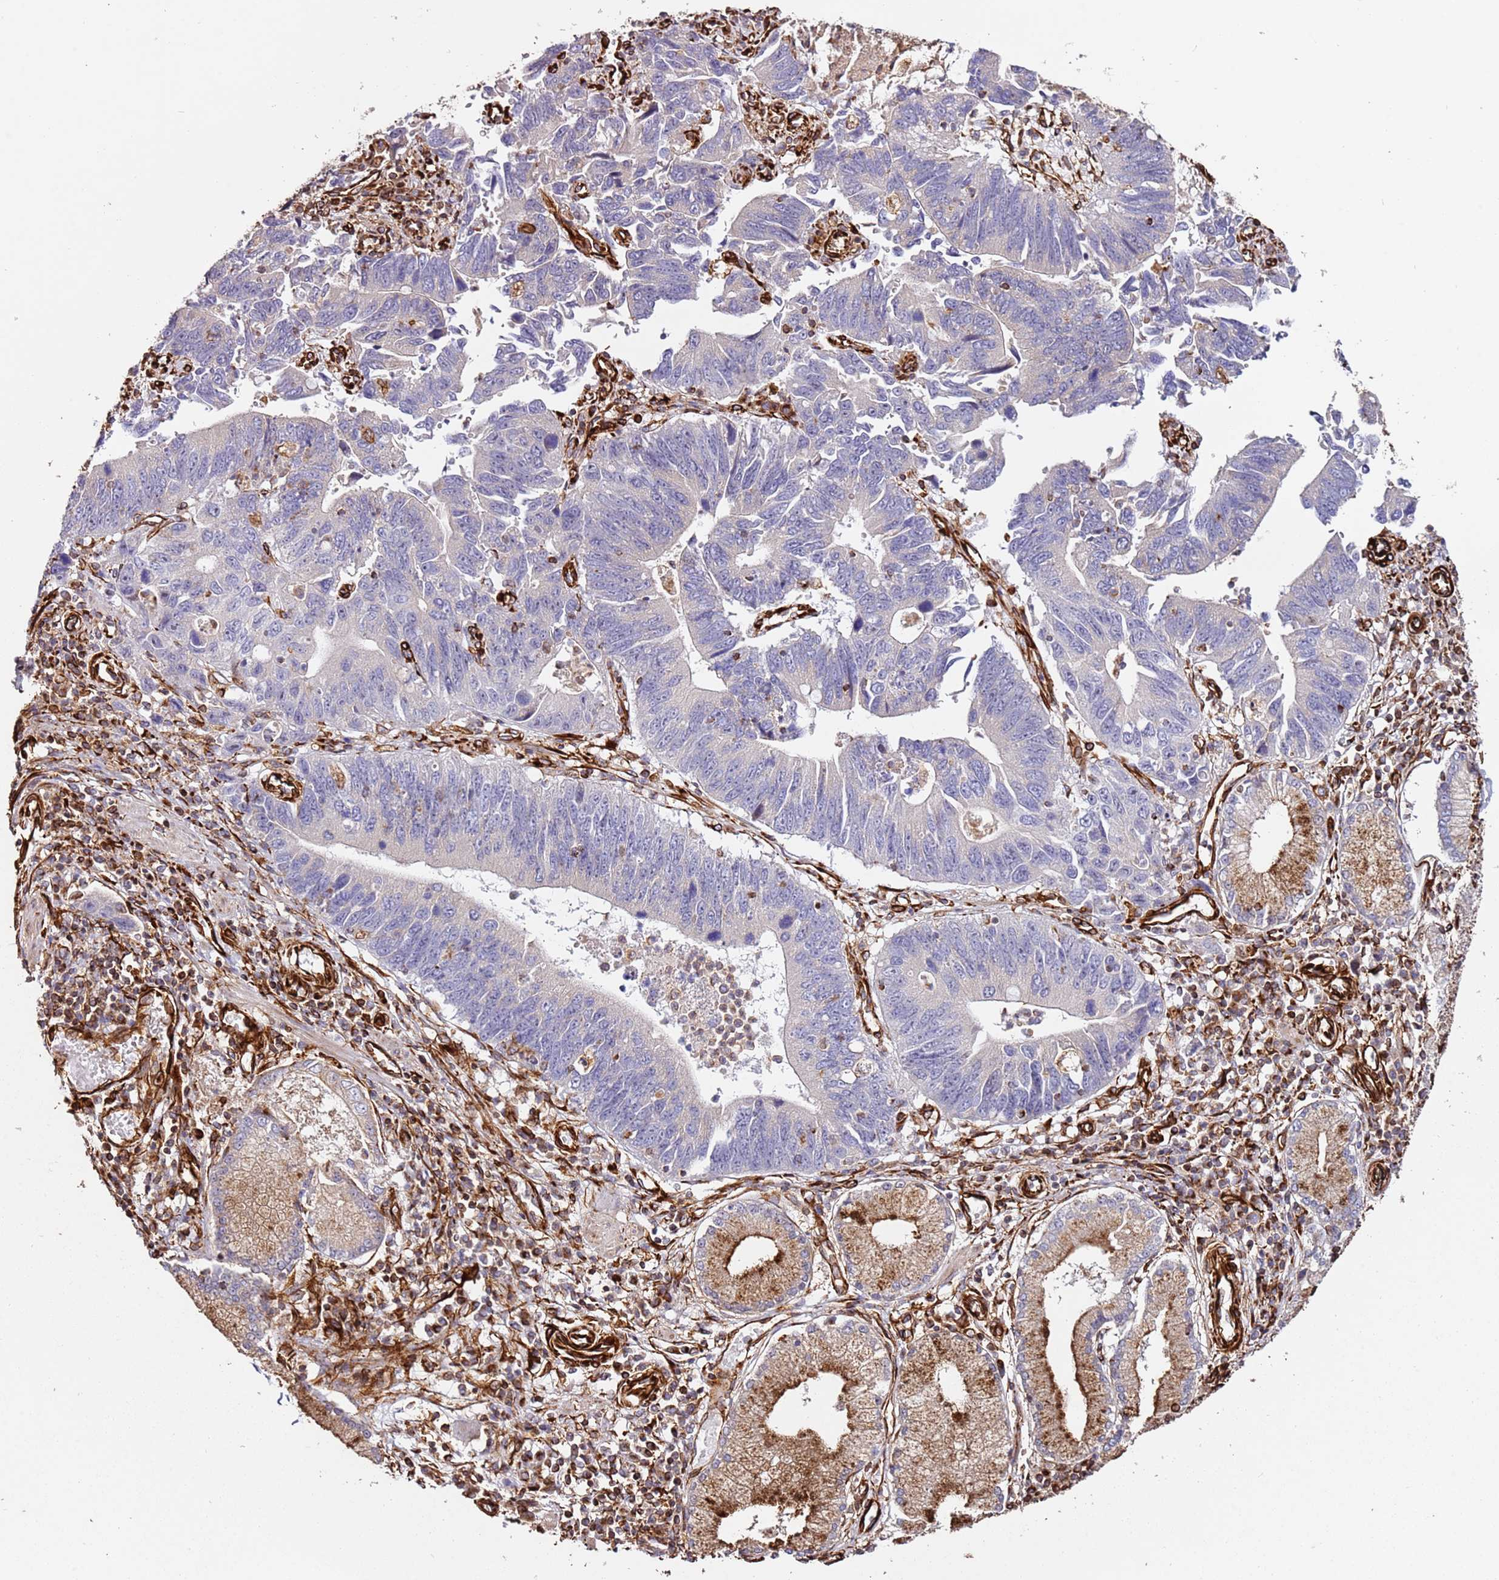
{"staining": {"intensity": "moderate", "quantity": "<25%", "location": "cytoplasmic/membranous"}, "tissue": "stomach cancer", "cell_type": "Tumor cells", "image_type": "cancer", "snomed": [{"axis": "morphology", "description": "Adenocarcinoma, NOS"}, {"axis": "topography", "description": "Stomach"}], "caption": "High-magnification brightfield microscopy of stomach cancer (adenocarcinoma) stained with DAB (brown) and counterstained with hematoxylin (blue). tumor cells exhibit moderate cytoplasmic/membranous expression is identified in about<25% of cells. (IHC, brightfield microscopy, high magnification).", "gene": "MRGPRE", "patient": {"sex": "male", "age": 59}}